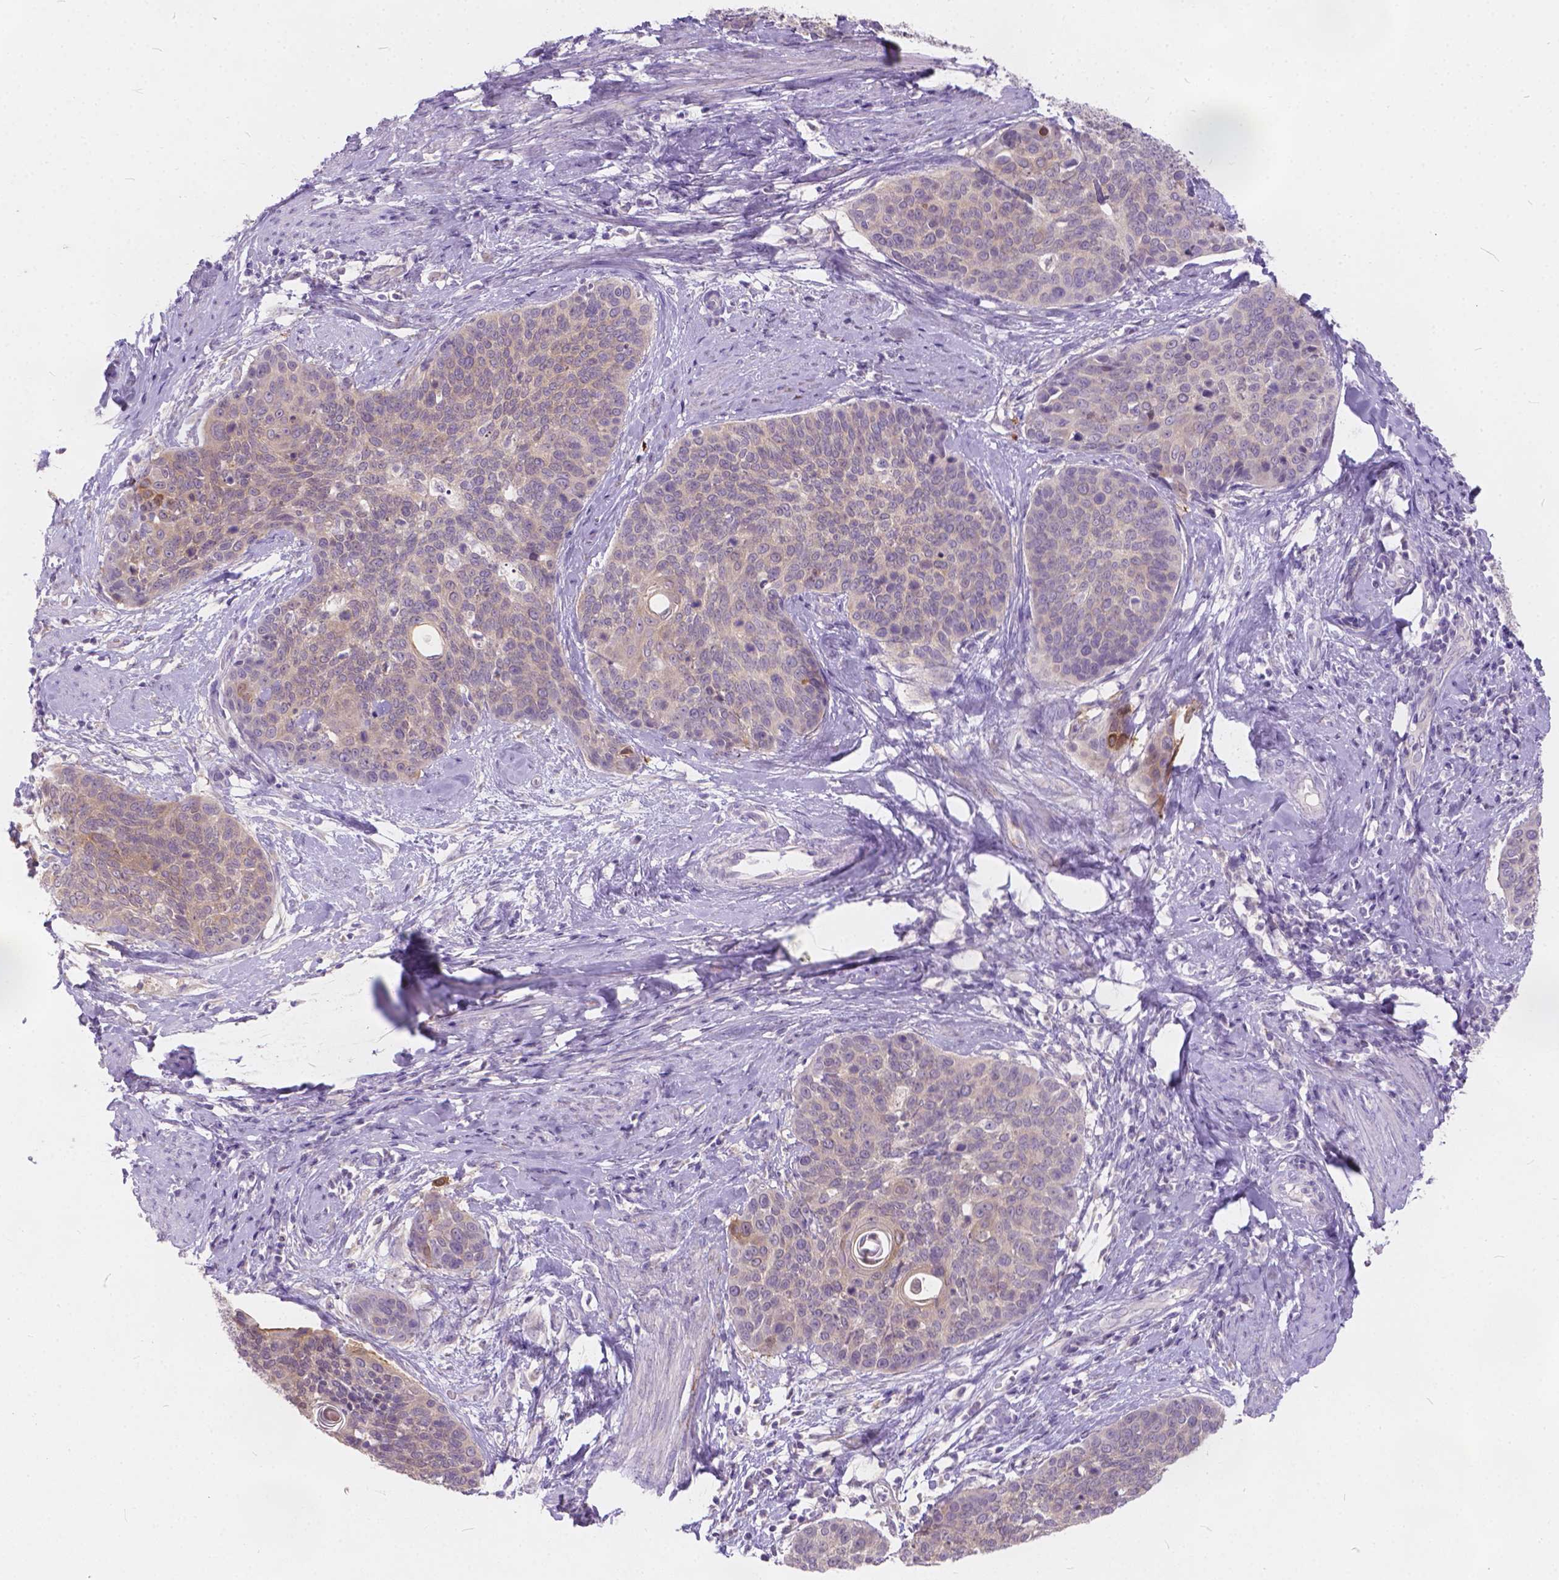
{"staining": {"intensity": "weak", "quantity": "<25%", "location": "cytoplasmic/membranous"}, "tissue": "cervical cancer", "cell_type": "Tumor cells", "image_type": "cancer", "snomed": [{"axis": "morphology", "description": "Squamous cell carcinoma, NOS"}, {"axis": "topography", "description": "Cervix"}], "caption": "The photomicrograph reveals no significant expression in tumor cells of cervical cancer.", "gene": "PEX11G", "patient": {"sex": "female", "age": 69}}